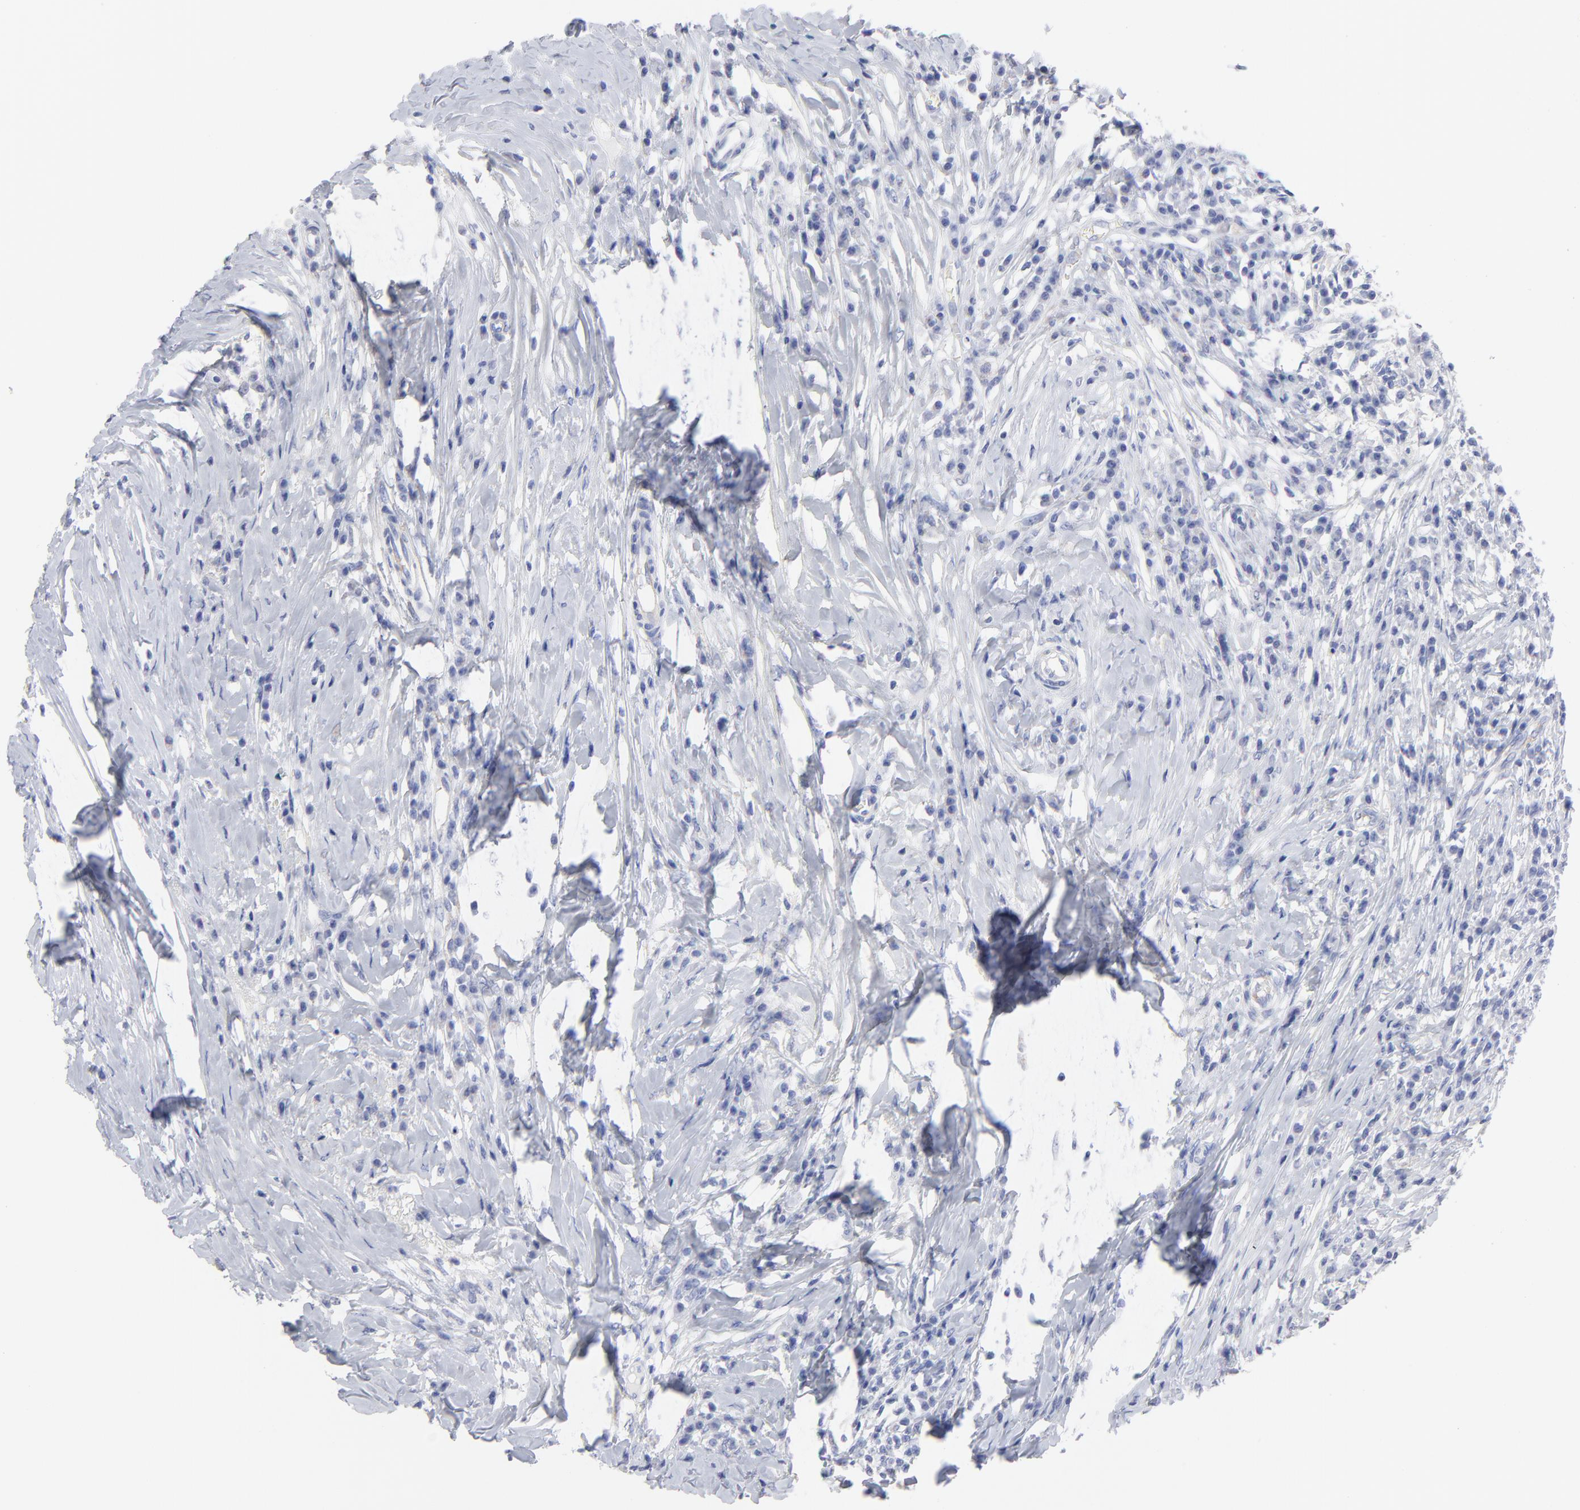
{"staining": {"intensity": "negative", "quantity": "none", "location": "none"}, "tissue": "head and neck cancer", "cell_type": "Tumor cells", "image_type": "cancer", "snomed": [{"axis": "morphology", "description": "Adenocarcinoma, NOS"}, {"axis": "topography", "description": "Salivary gland"}, {"axis": "topography", "description": "Head-Neck"}], "caption": "Immunohistochemistry (IHC) histopathology image of neoplastic tissue: head and neck cancer (adenocarcinoma) stained with DAB exhibits no significant protein expression in tumor cells.", "gene": "CNTN3", "patient": {"sex": "female", "age": 65}}